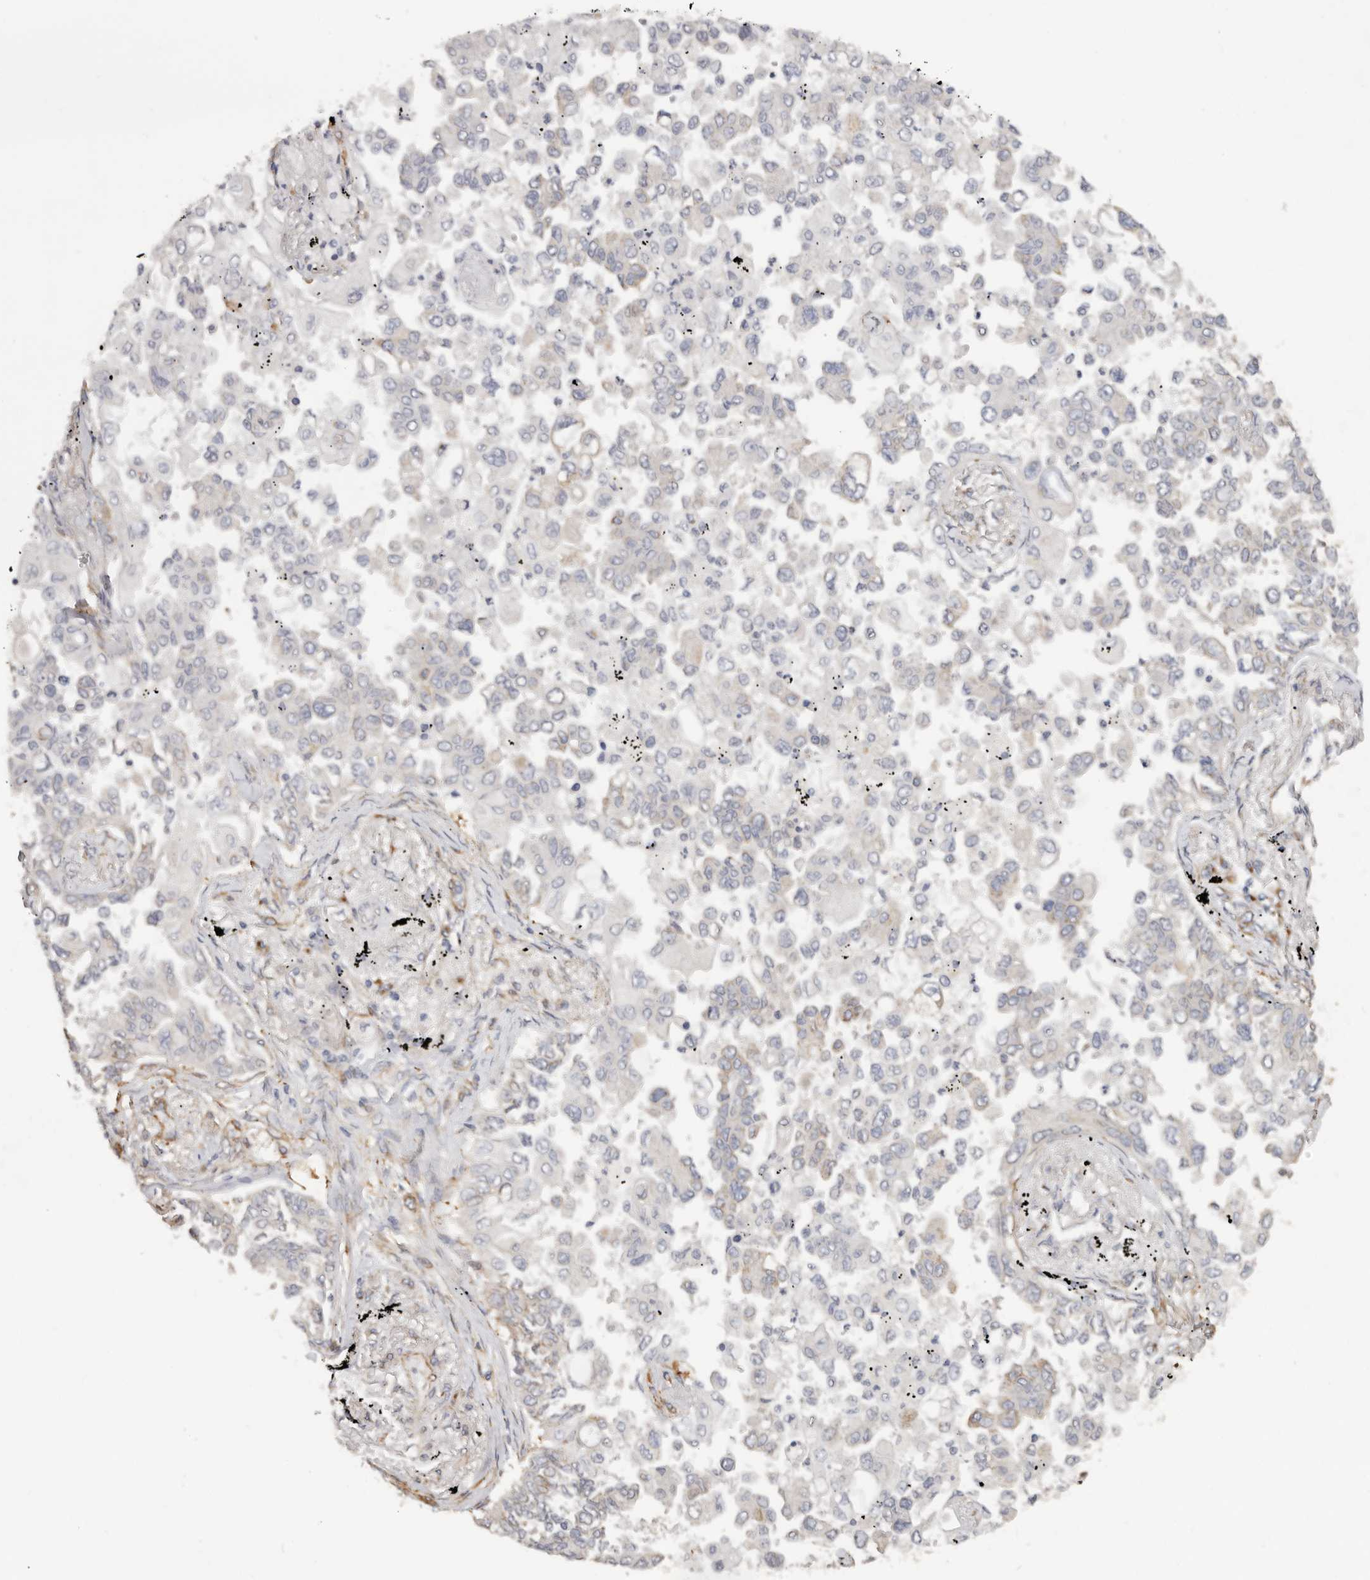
{"staining": {"intensity": "weak", "quantity": "<25%", "location": "cytoplasmic/membranous"}, "tissue": "lung cancer", "cell_type": "Tumor cells", "image_type": "cancer", "snomed": [{"axis": "morphology", "description": "Adenocarcinoma, NOS"}, {"axis": "topography", "description": "Lung"}], "caption": "Protein analysis of lung cancer exhibits no significant staining in tumor cells. (IHC, brightfield microscopy, high magnification).", "gene": "RABAC1", "patient": {"sex": "female", "age": 67}}